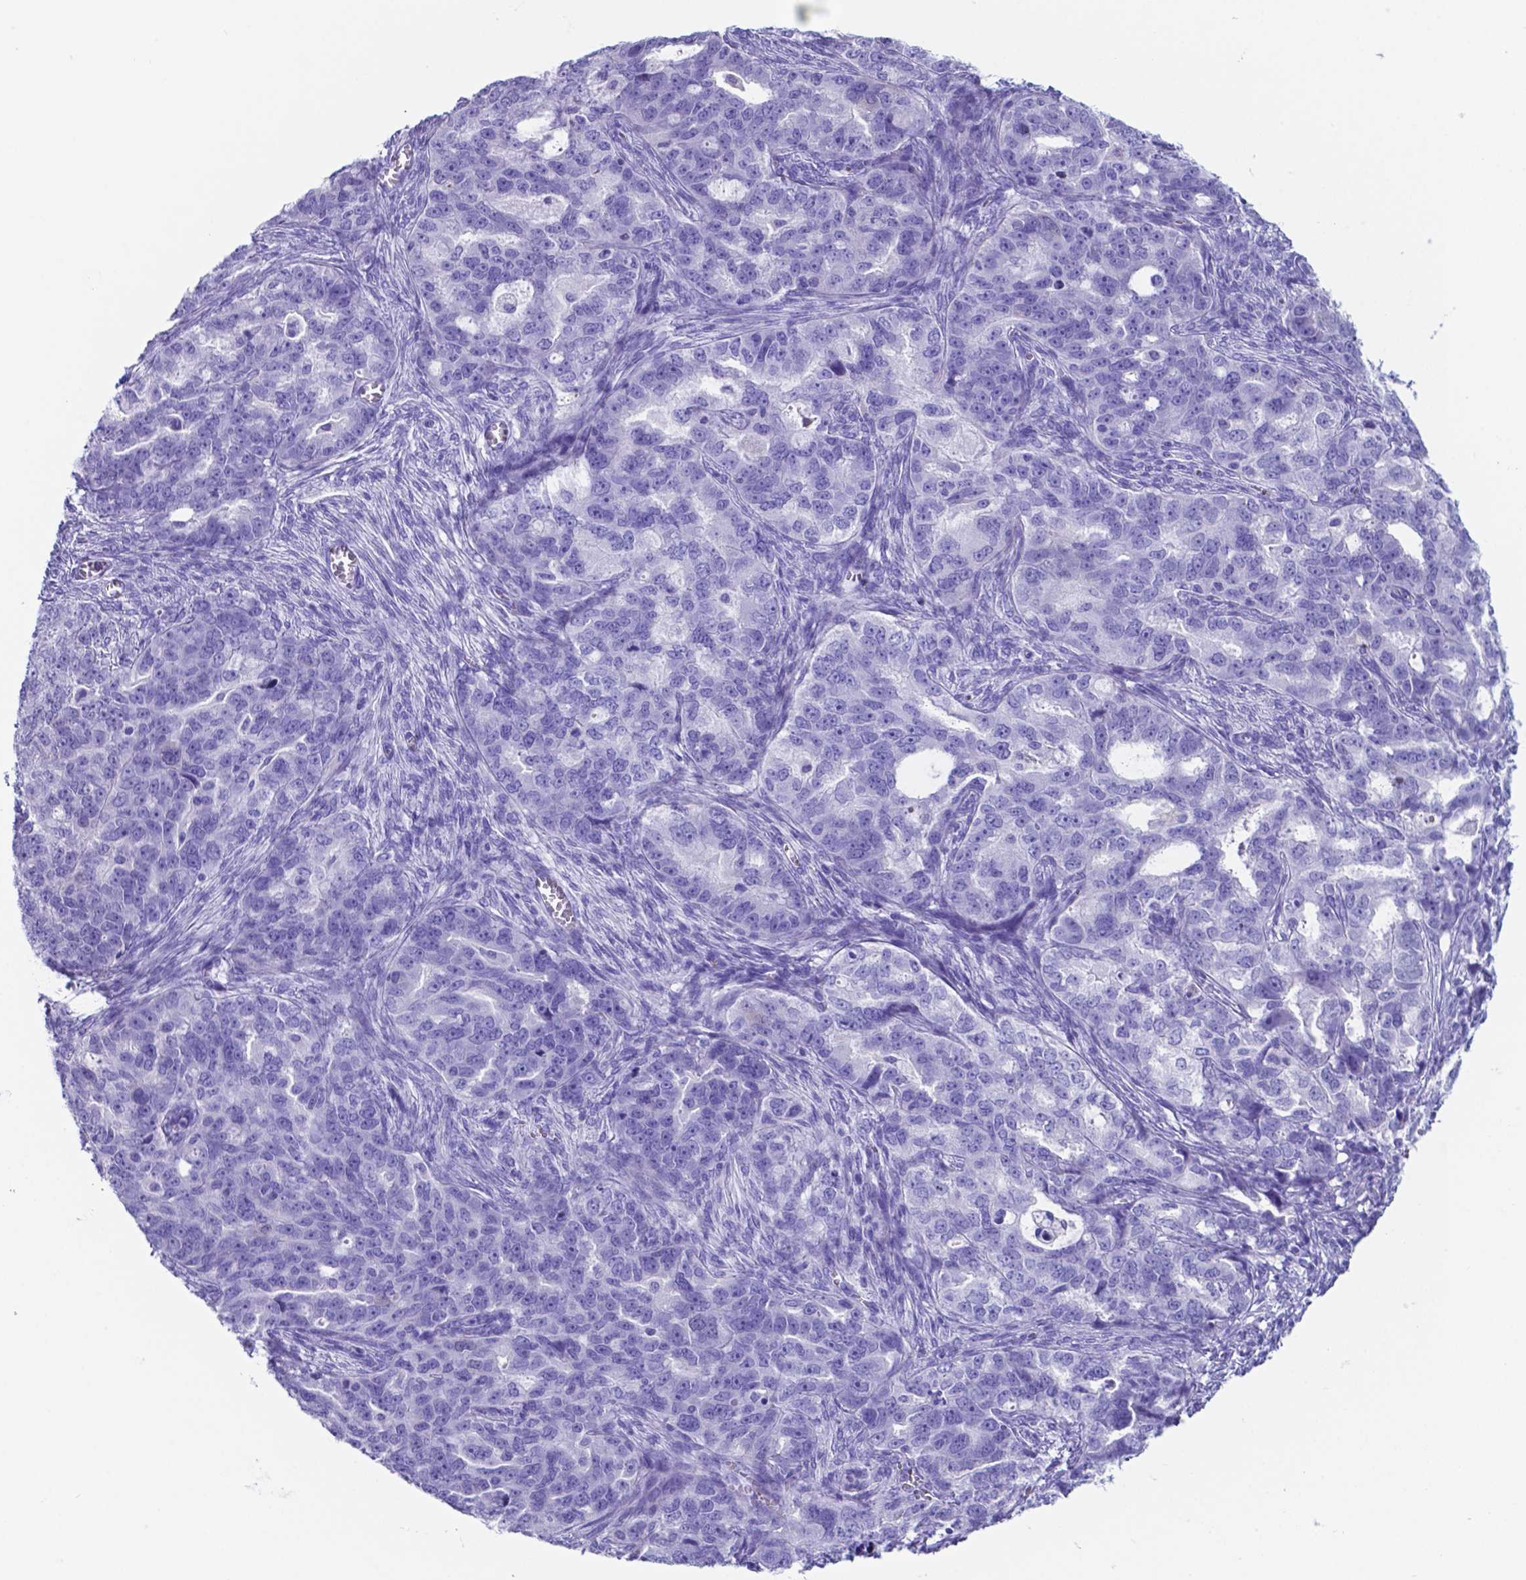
{"staining": {"intensity": "negative", "quantity": "none", "location": "none"}, "tissue": "ovarian cancer", "cell_type": "Tumor cells", "image_type": "cancer", "snomed": [{"axis": "morphology", "description": "Cystadenocarcinoma, serous, NOS"}, {"axis": "topography", "description": "Ovary"}], "caption": "Human ovarian serous cystadenocarcinoma stained for a protein using IHC reveals no staining in tumor cells.", "gene": "DNAAF8", "patient": {"sex": "female", "age": 51}}